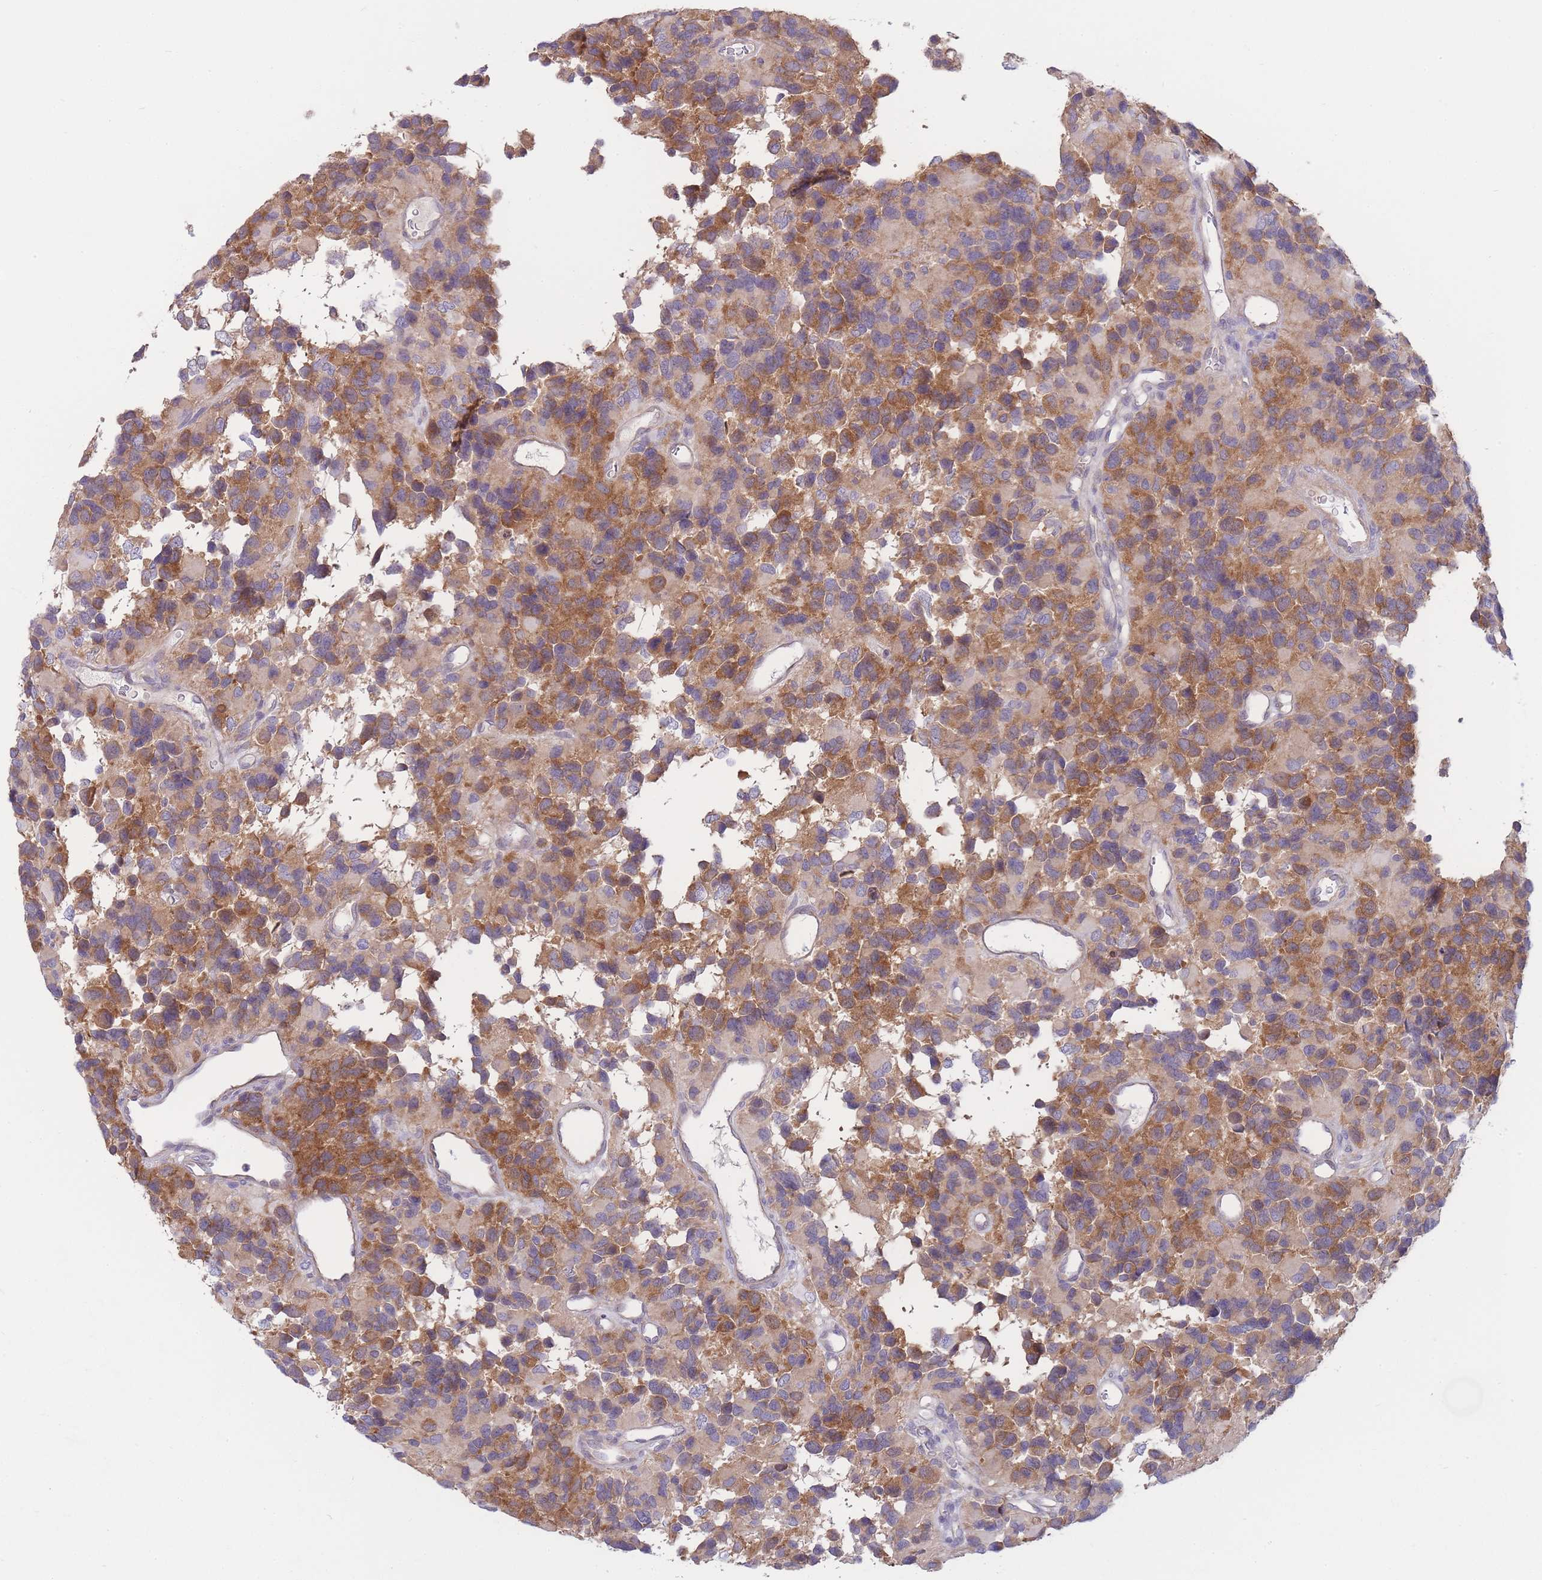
{"staining": {"intensity": "moderate", "quantity": "25%-75%", "location": "cytoplasmic/membranous"}, "tissue": "glioma", "cell_type": "Tumor cells", "image_type": "cancer", "snomed": [{"axis": "morphology", "description": "Glioma, malignant, High grade"}, {"axis": "topography", "description": "Brain"}], "caption": "Glioma stained with DAB immunohistochemistry (IHC) reveals medium levels of moderate cytoplasmic/membranous positivity in about 25%-75% of tumor cells.", "gene": "PFDN6", "patient": {"sex": "male", "age": 77}}